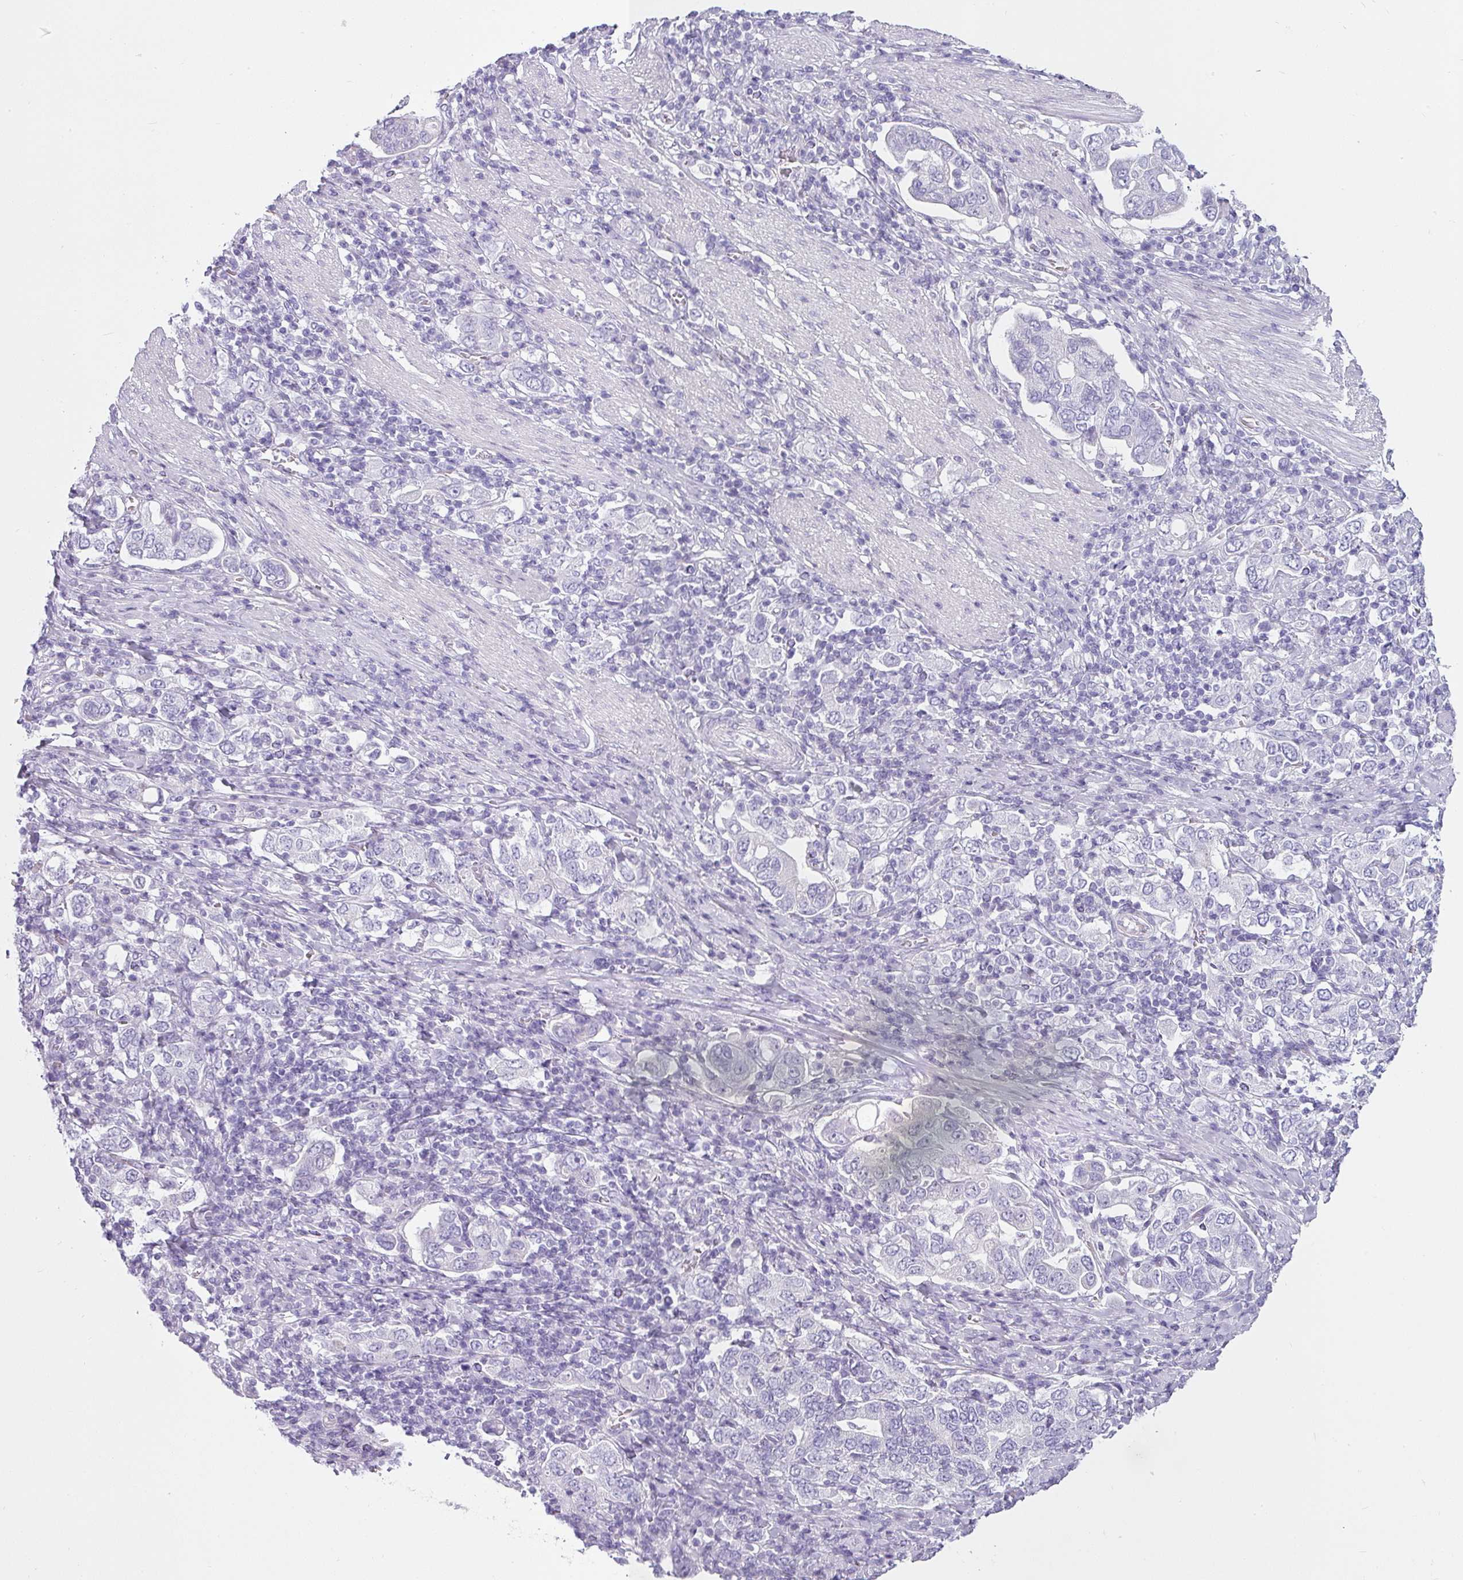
{"staining": {"intensity": "negative", "quantity": "none", "location": "none"}, "tissue": "stomach cancer", "cell_type": "Tumor cells", "image_type": "cancer", "snomed": [{"axis": "morphology", "description": "Adenocarcinoma, NOS"}, {"axis": "topography", "description": "Stomach, upper"}, {"axis": "topography", "description": "Stomach"}], "caption": "Human stomach cancer (adenocarcinoma) stained for a protein using immunohistochemistry reveals no positivity in tumor cells.", "gene": "VCY1B", "patient": {"sex": "male", "age": 62}}